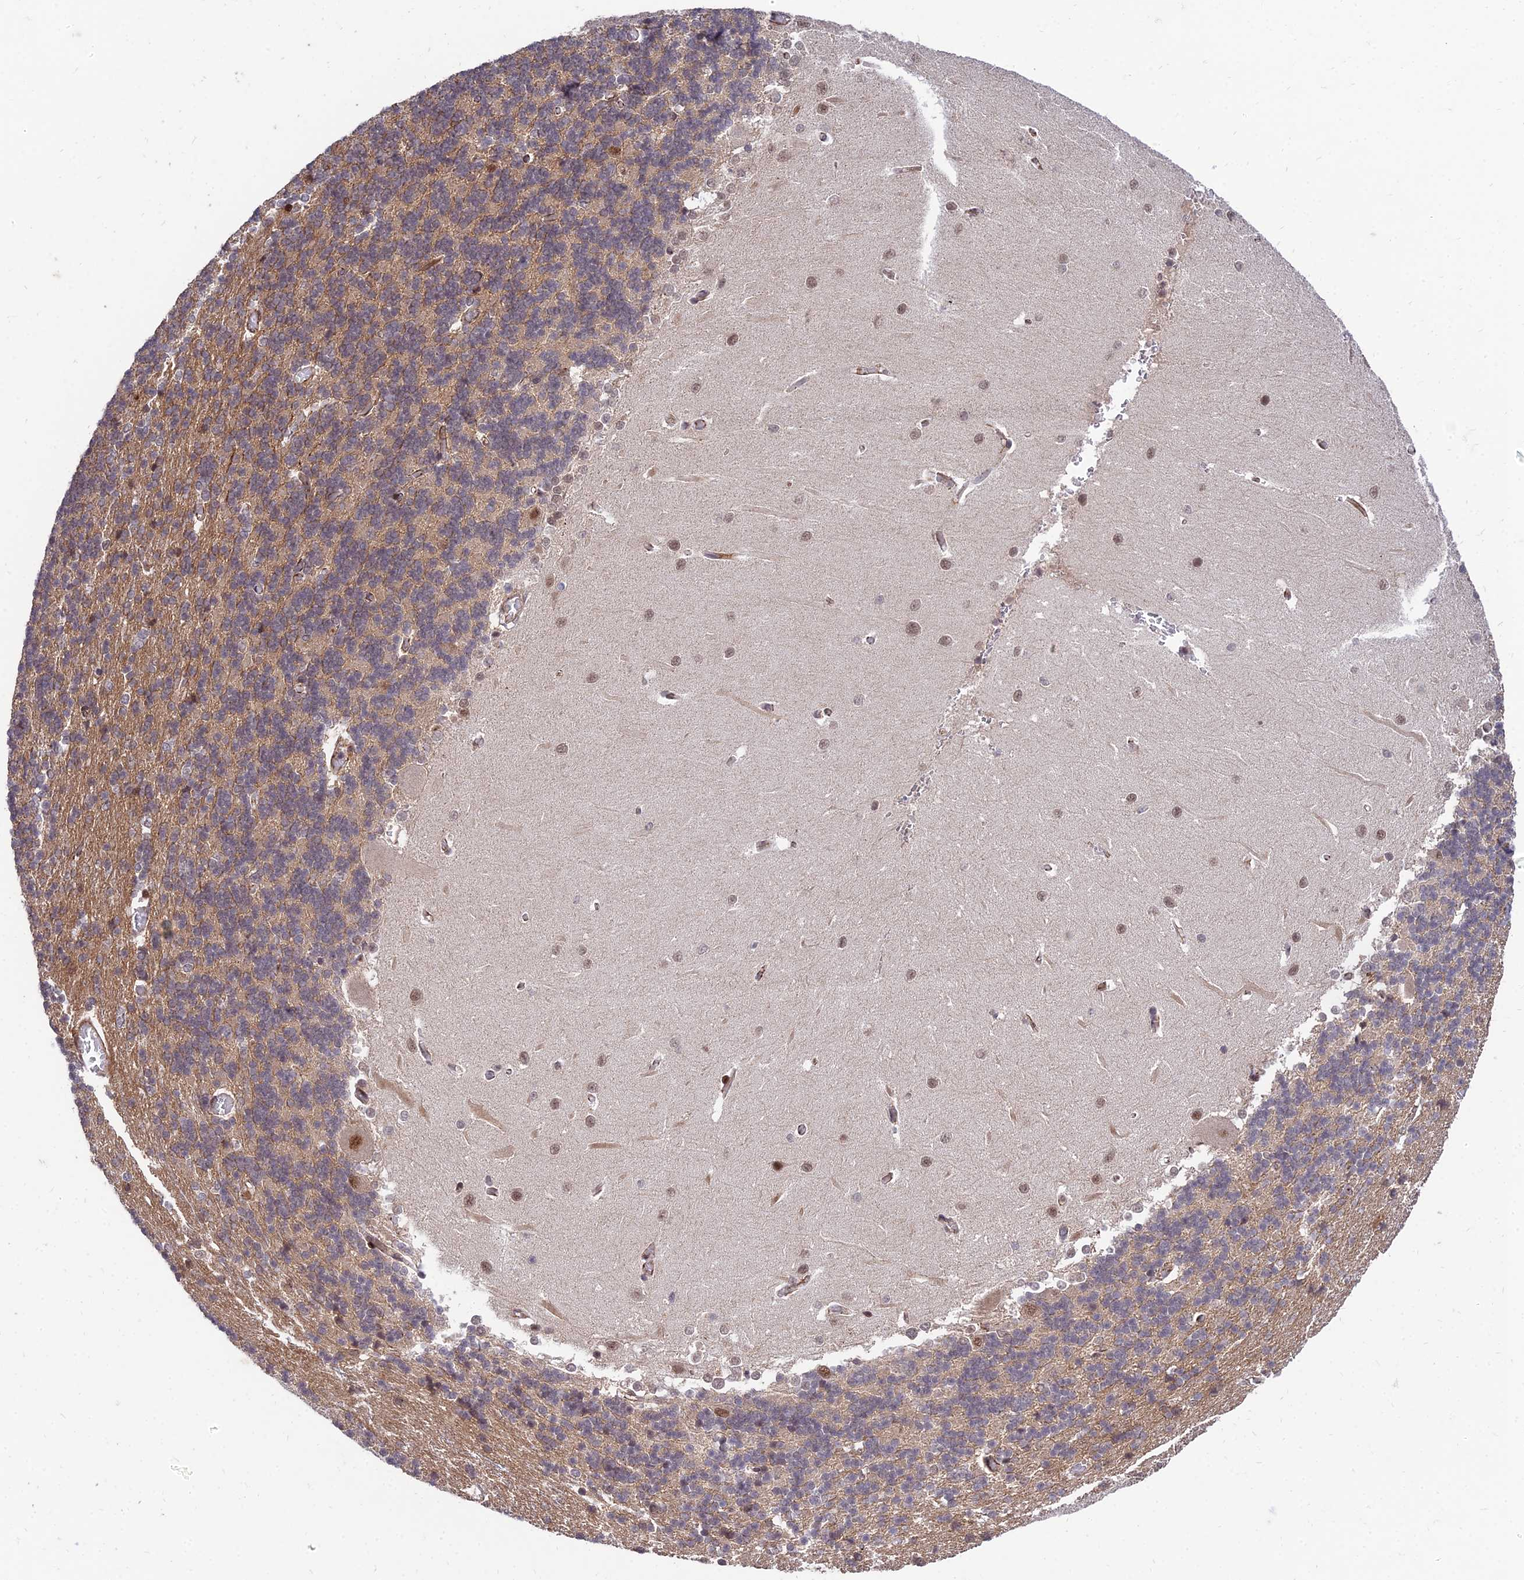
{"staining": {"intensity": "moderate", "quantity": "25%-75%", "location": "cytoplasmic/membranous"}, "tissue": "cerebellum", "cell_type": "Cells in granular layer", "image_type": "normal", "snomed": [{"axis": "morphology", "description": "Normal tissue, NOS"}, {"axis": "topography", "description": "Cerebellum"}], "caption": "This micrograph exhibits immunohistochemistry staining of unremarkable human cerebellum, with medium moderate cytoplasmic/membranous positivity in approximately 25%-75% of cells in granular layer.", "gene": "ZNF85", "patient": {"sex": "male", "age": 37}}